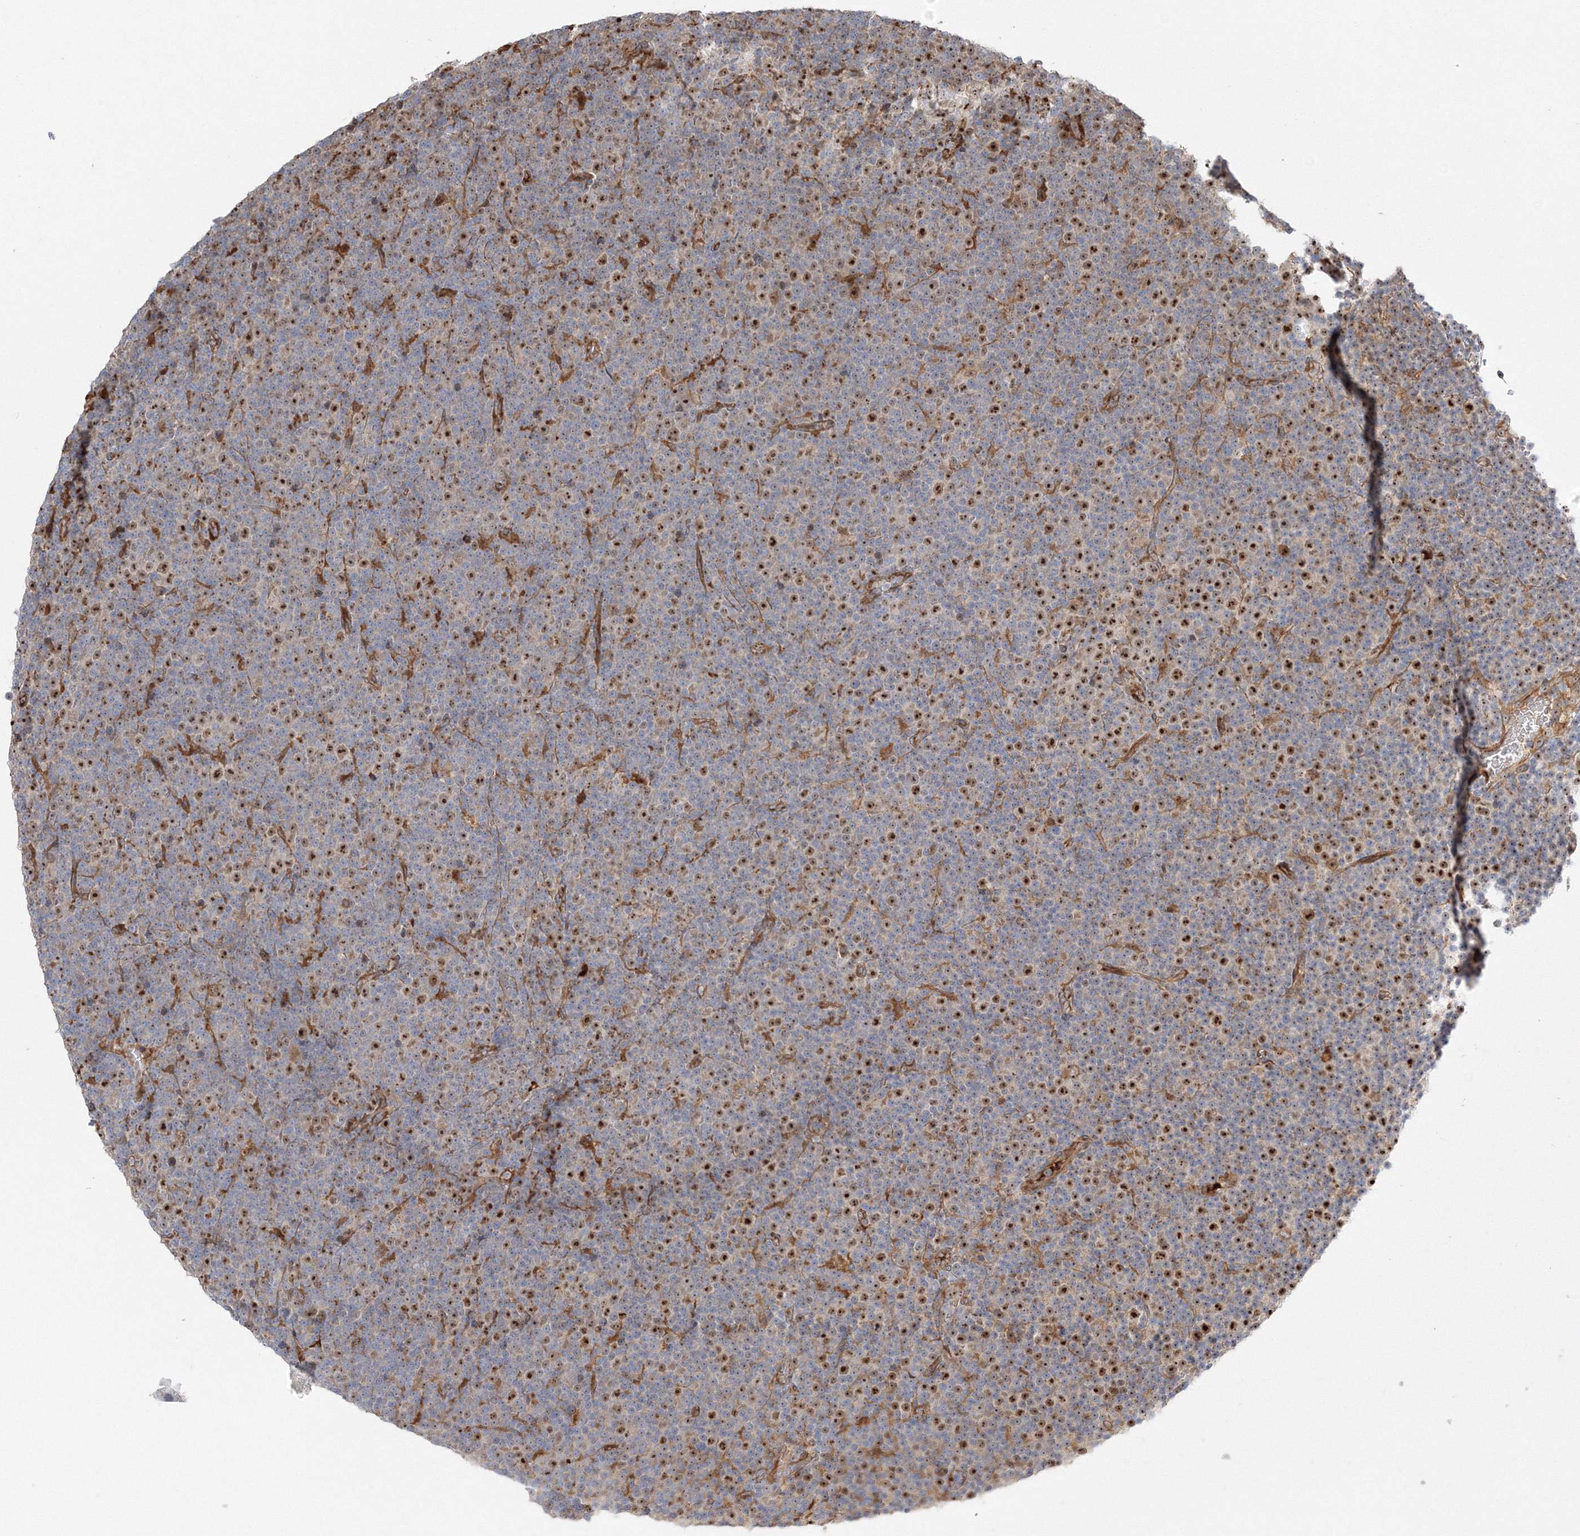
{"staining": {"intensity": "moderate", "quantity": ">75%", "location": "nuclear"}, "tissue": "lymphoma", "cell_type": "Tumor cells", "image_type": "cancer", "snomed": [{"axis": "morphology", "description": "Malignant lymphoma, non-Hodgkin's type, Low grade"}, {"axis": "topography", "description": "Lymph node"}], "caption": "Human lymphoma stained with a protein marker displays moderate staining in tumor cells.", "gene": "NPM3", "patient": {"sex": "female", "age": 67}}